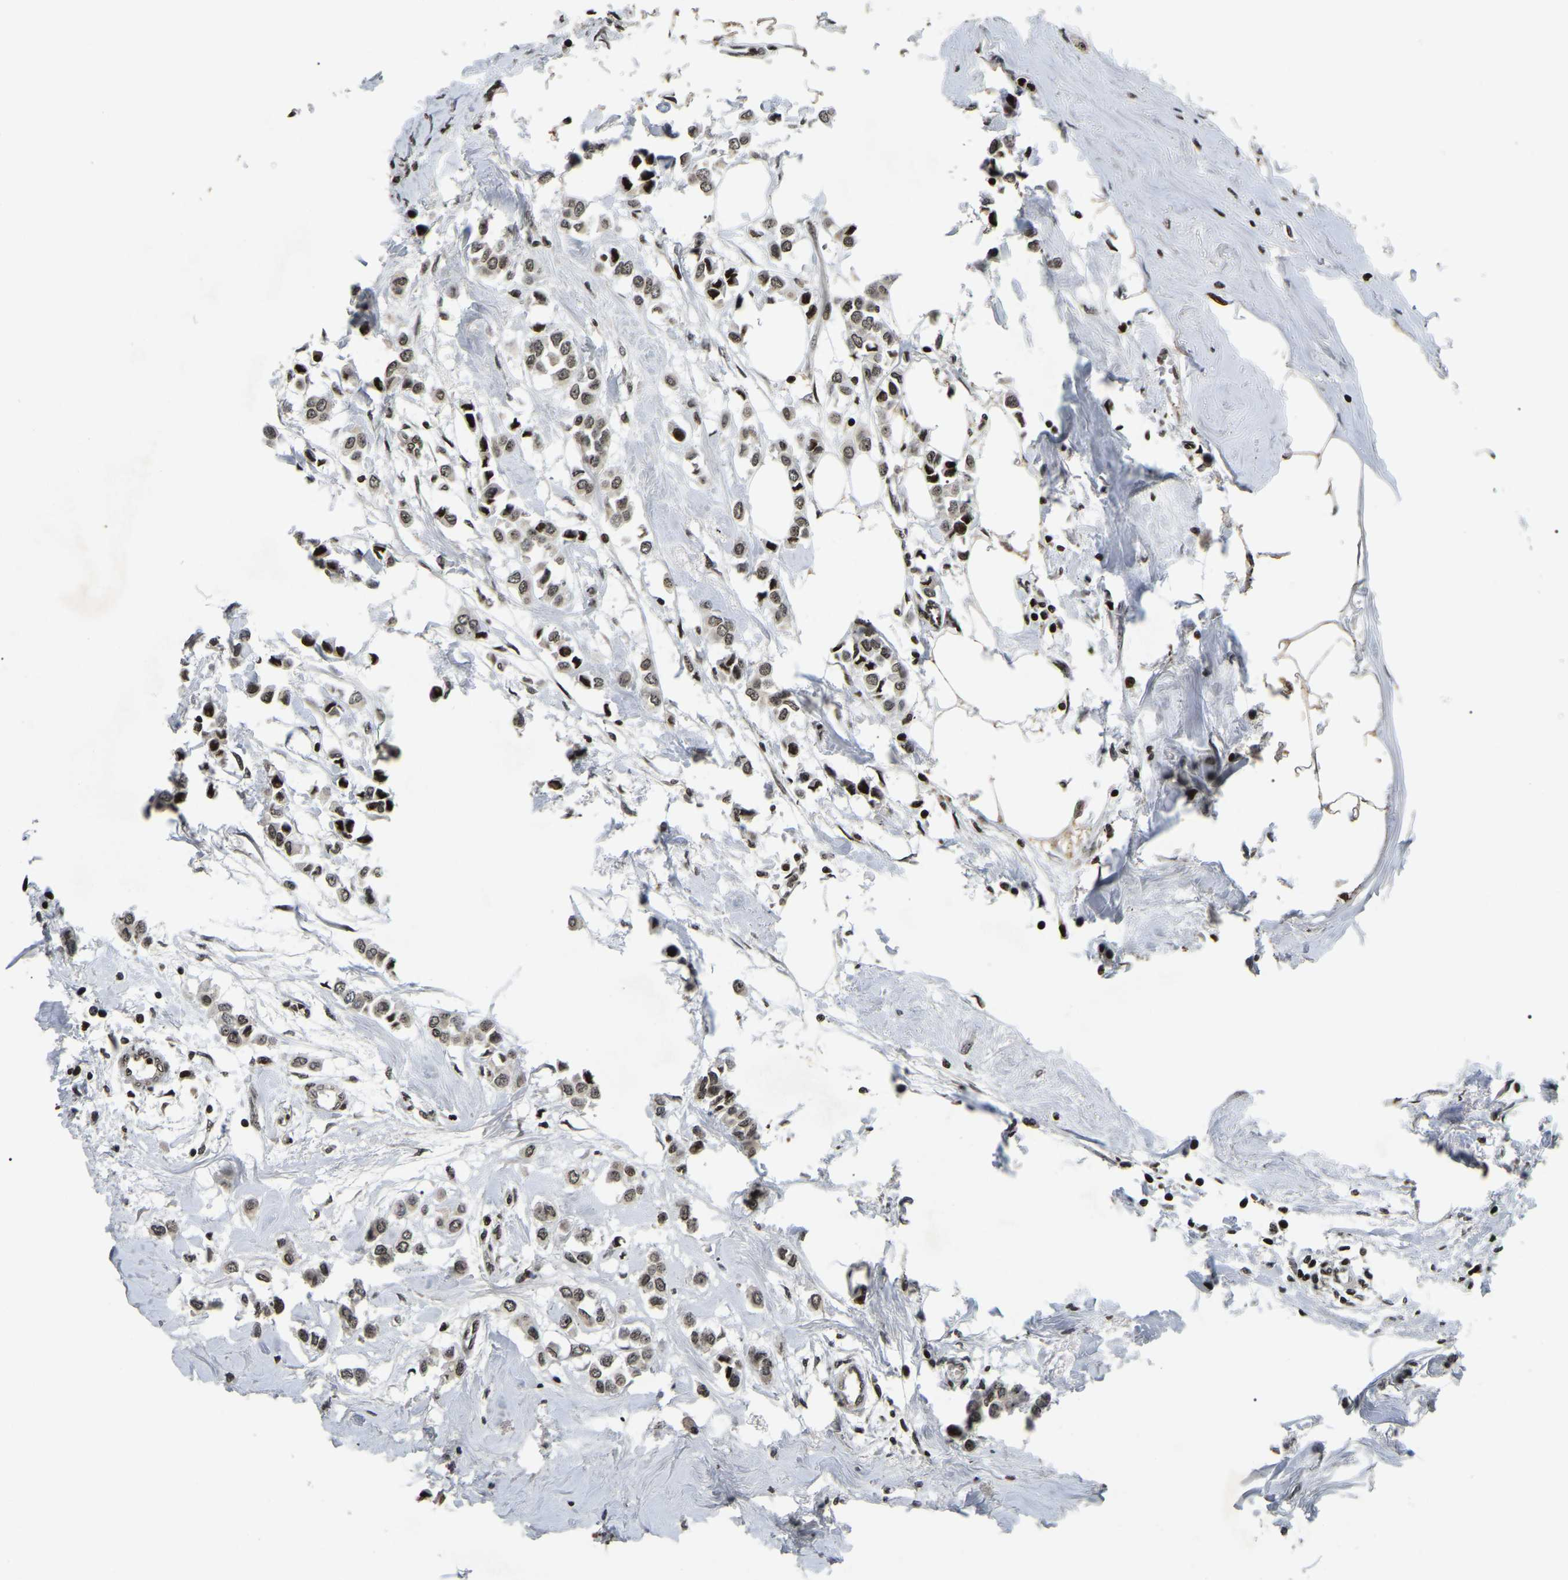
{"staining": {"intensity": "moderate", "quantity": "25%-75%", "location": "nuclear"}, "tissue": "breast cancer", "cell_type": "Tumor cells", "image_type": "cancer", "snomed": [{"axis": "morphology", "description": "Lobular carcinoma"}, {"axis": "topography", "description": "Breast"}], "caption": "IHC staining of lobular carcinoma (breast), which displays medium levels of moderate nuclear expression in about 25%-75% of tumor cells indicating moderate nuclear protein positivity. The staining was performed using DAB (brown) for protein detection and nuclei were counterstained in hematoxylin (blue).", "gene": "LRRC61", "patient": {"sex": "female", "age": 51}}